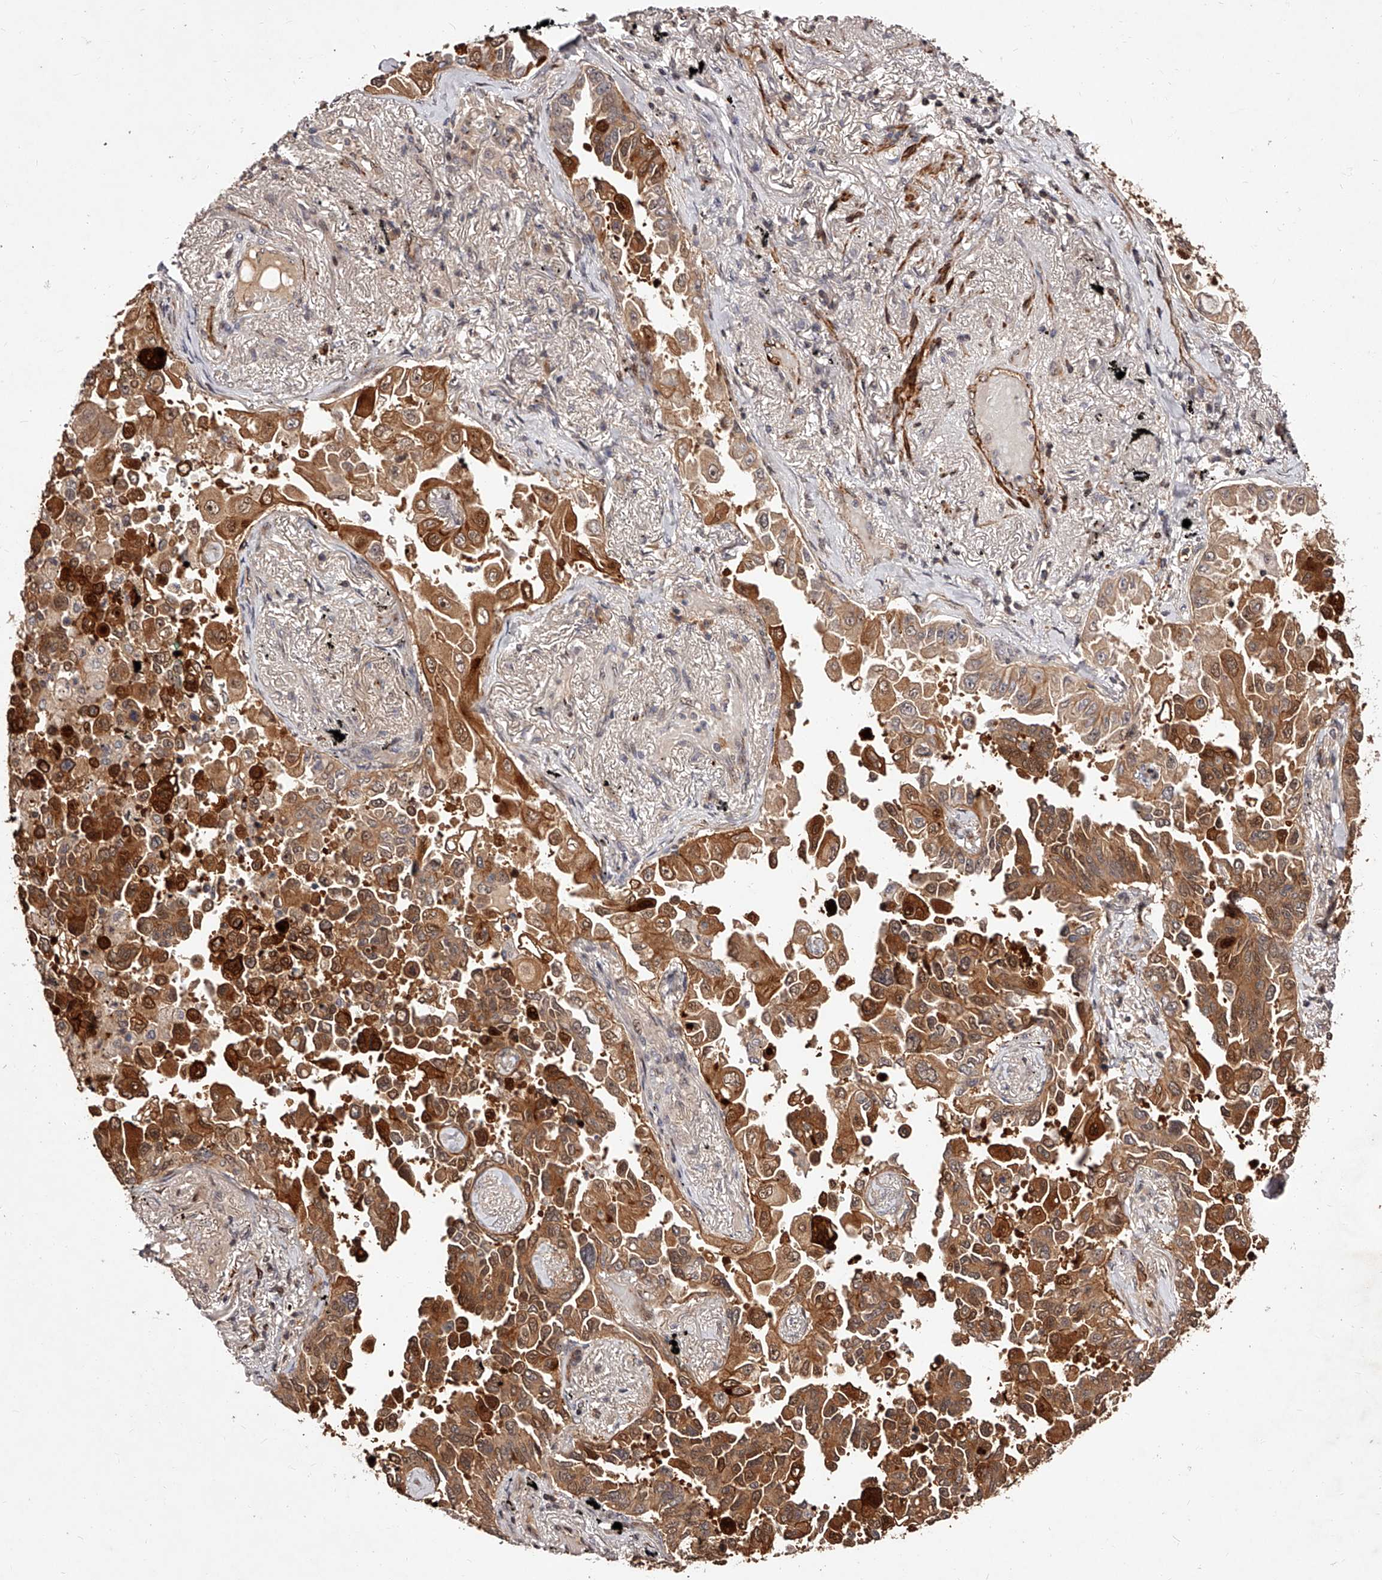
{"staining": {"intensity": "strong", "quantity": ">75%", "location": "cytoplasmic/membranous"}, "tissue": "lung cancer", "cell_type": "Tumor cells", "image_type": "cancer", "snomed": [{"axis": "morphology", "description": "Adenocarcinoma, NOS"}, {"axis": "topography", "description": "Lung"}], "caption": "DAB immunohistochemical staining of human lung cancer reveals strong cytoplasmic/membranous protein staining in approximately >75% of tumor cells. The staining was performed using DAB (3,3'-diaminobenzidine) to visualize the protein expression in brown, while the nuclei were stained in blue with hematoxylin (Magnification: 20x).", "gene": "CUL7", "patient": {"sex": "female", "age": 67}}